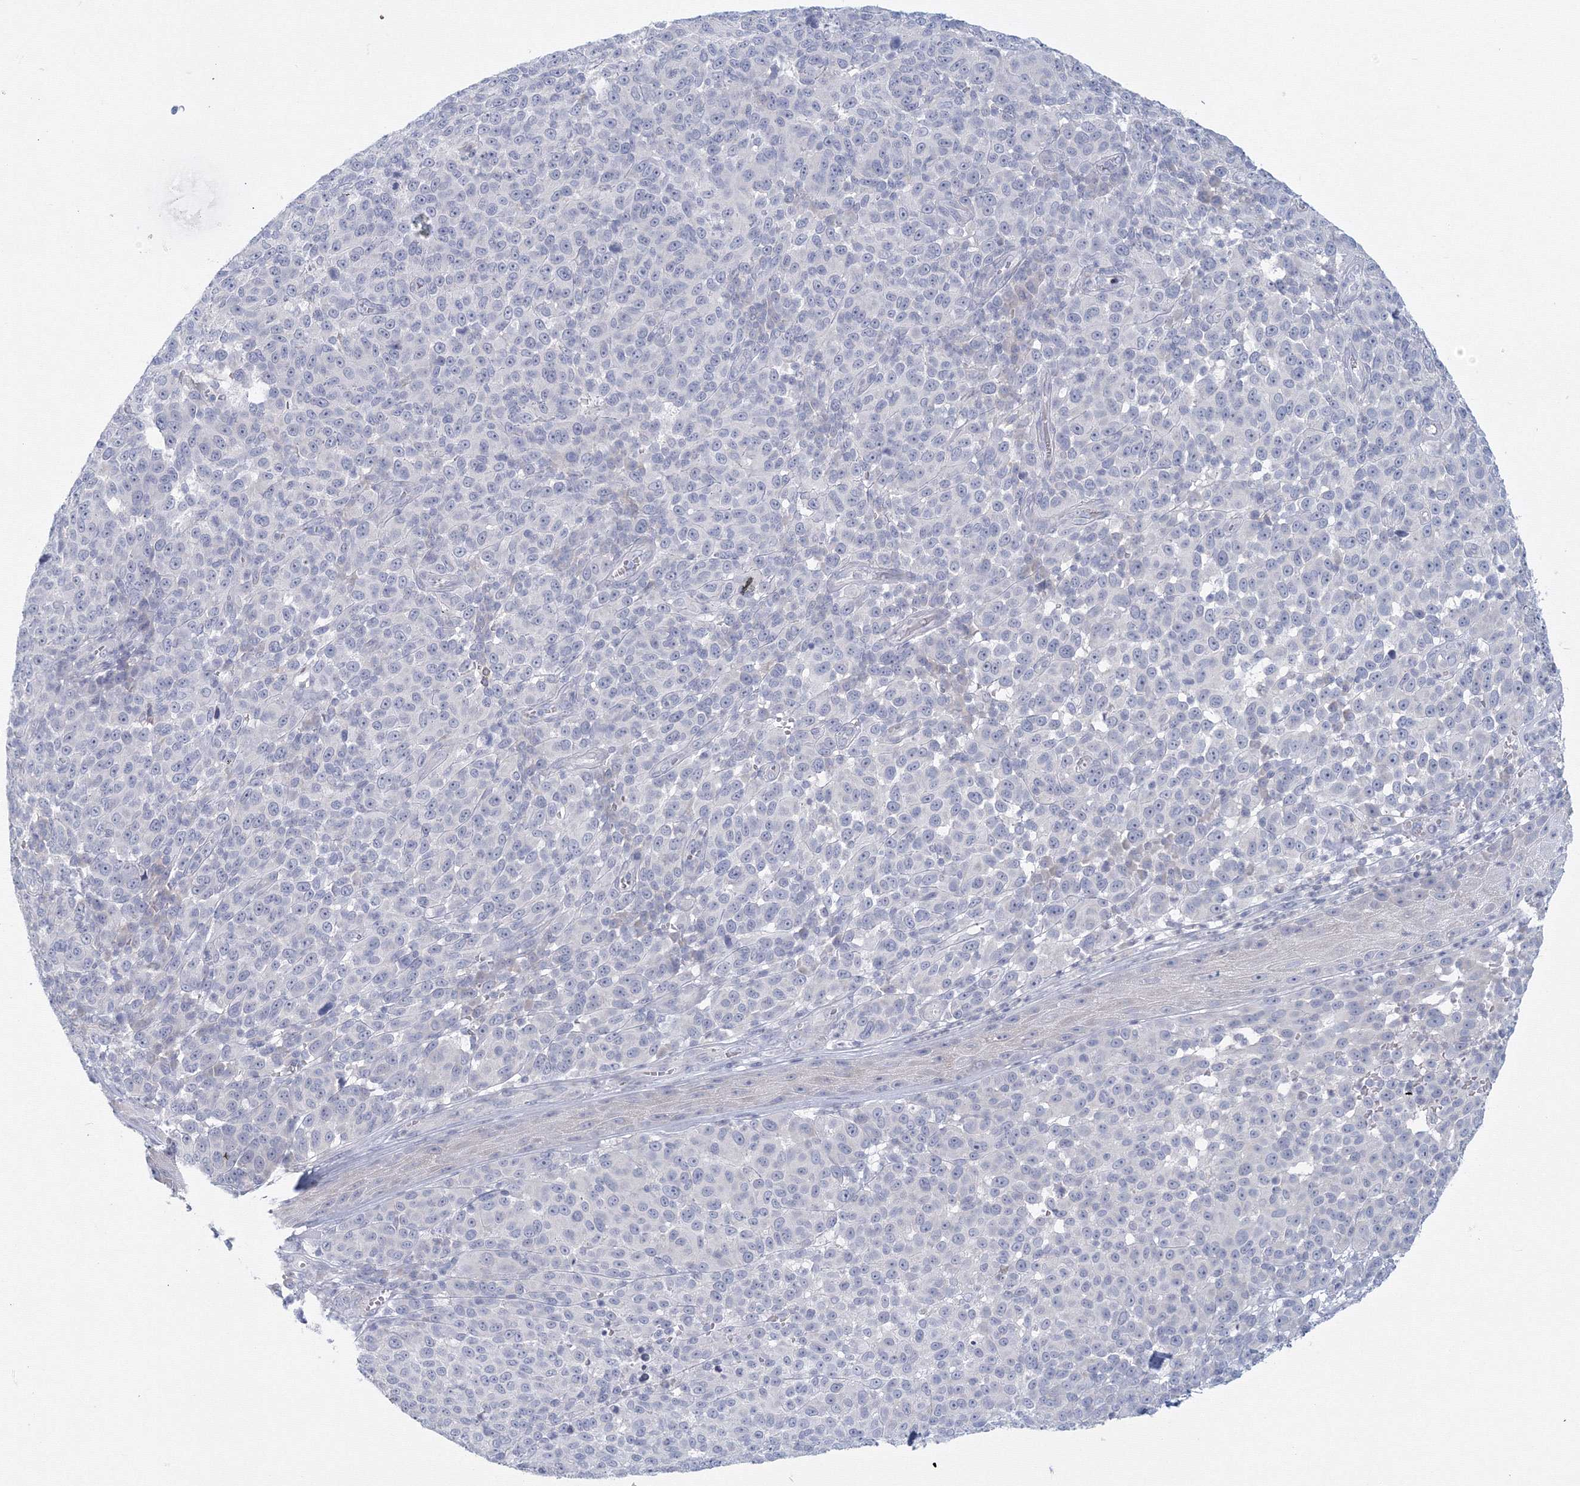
{"staining": {"intensity": "negative", "quantity": "none", "location": "none"}, "tissue": "melanoma", "cell_type": "Tumor cells", "image_type": "cancer", "snomed": [{"axis": "morphology", "description": "Malignant melanoma, NOS"}, {"axis": "topography", "description": "Skin"}], "caption": "Immunohistochemistry (IHC) micrograph of melanoma stained for a protein (brown), which displays no positivity in tumor cells.", "gene": "TACC2", "patient": {"sex": "male", "age": 49}}